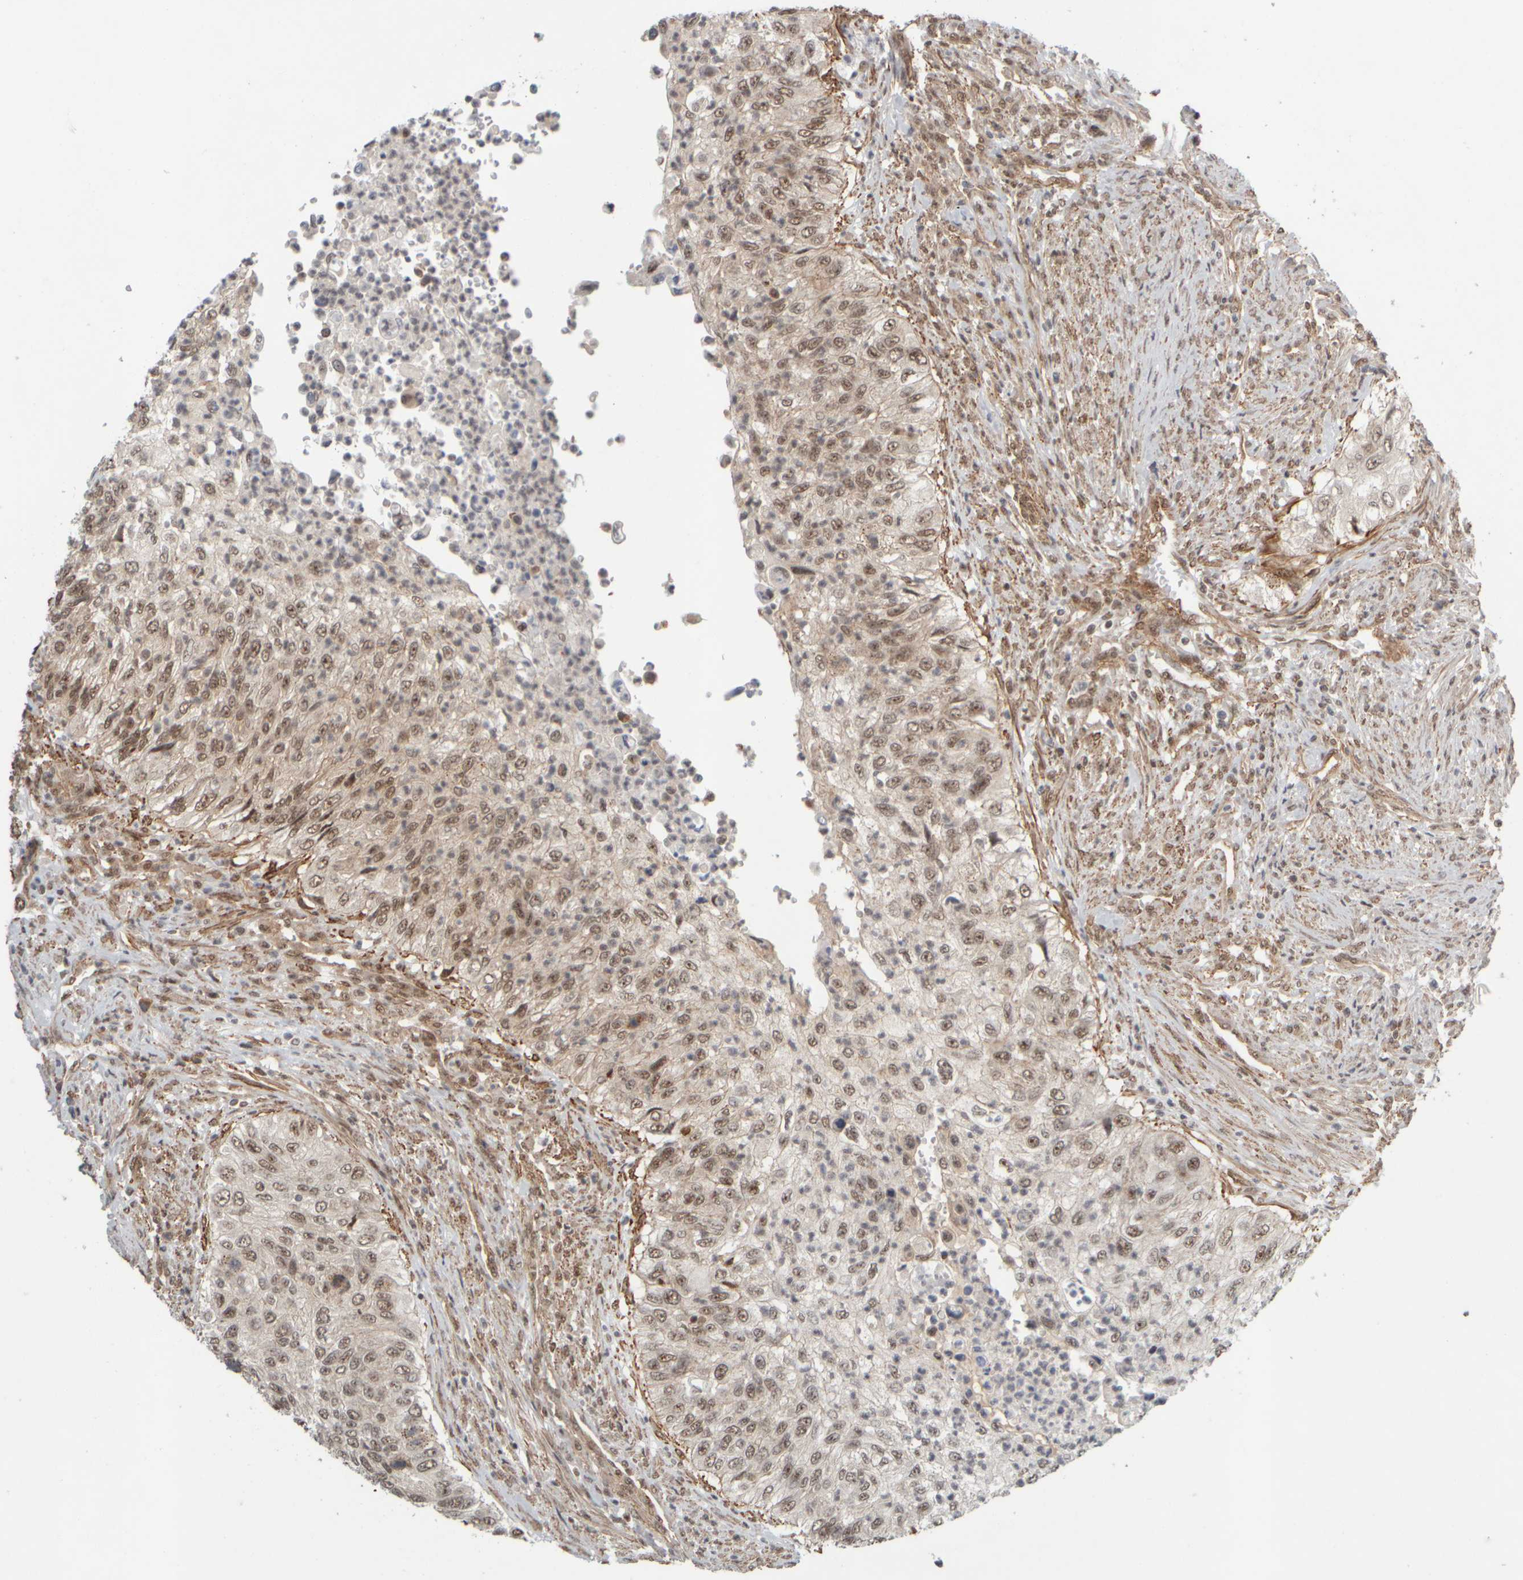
{"staining": {"intensity": "weak", "quantity": ">75%", "location": "nuclear"}, "tissue": "urothelial cancer", "cell_type": "Tumor cells", "image_type": "cancer", "snomed": [{"axis": "morphology", "description": "Urothelial carcinoma, High grade"}, {"axis": "topography", "description": "Urinary bladder"}], "caption": "High-grade urothelial carcinoma stained with immunohistochemistry (IHC) reveals weak nuclear positivity in about >75% of tumor cells.", "gene": "SYNRG", "patient": {"sex": "female", "age": 60}}